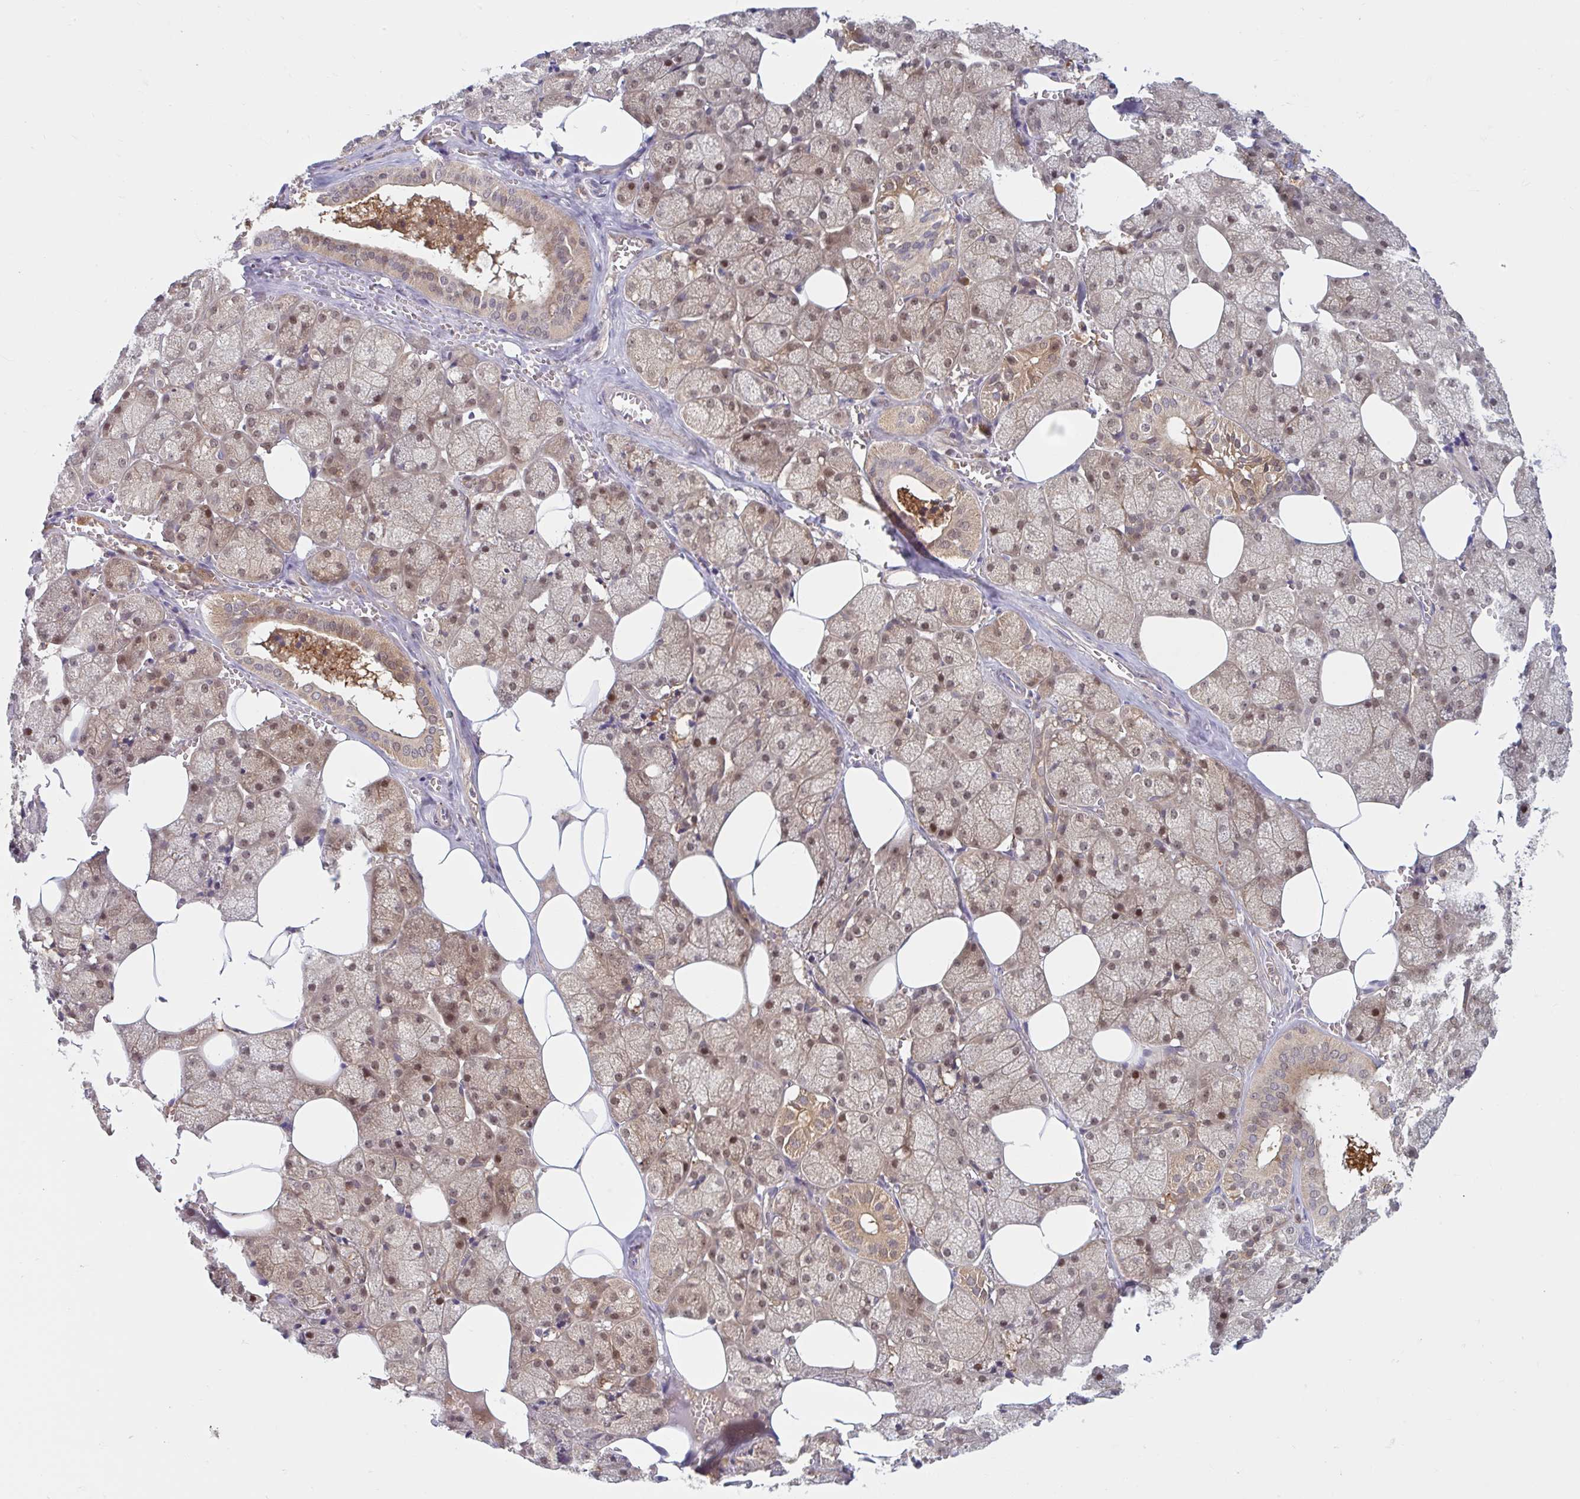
{"staining": {"intensity": "strong", "quantity": ">75%", "location": "nuclear"}, "tissue": "salivary gland", "cell_type": "Glandular cells", "image_type": "normal", "snomed": [{"axis": "morphology", "description": "Normal tissue, NOS"}, {"axis": "topography", "description": "Salivary gland"}, {"axis": "topography", "description": "Peripheral nerve tissue"}], "caption": "This histopathology image demonstrates immunohistochemistry (IHC) staining of unremarkable salivary gland, with high strong nuclear positivity in approximately >75% of glandular cells.", "gene": "HMBS", "patient": {"sex": "male", "age": 38}}